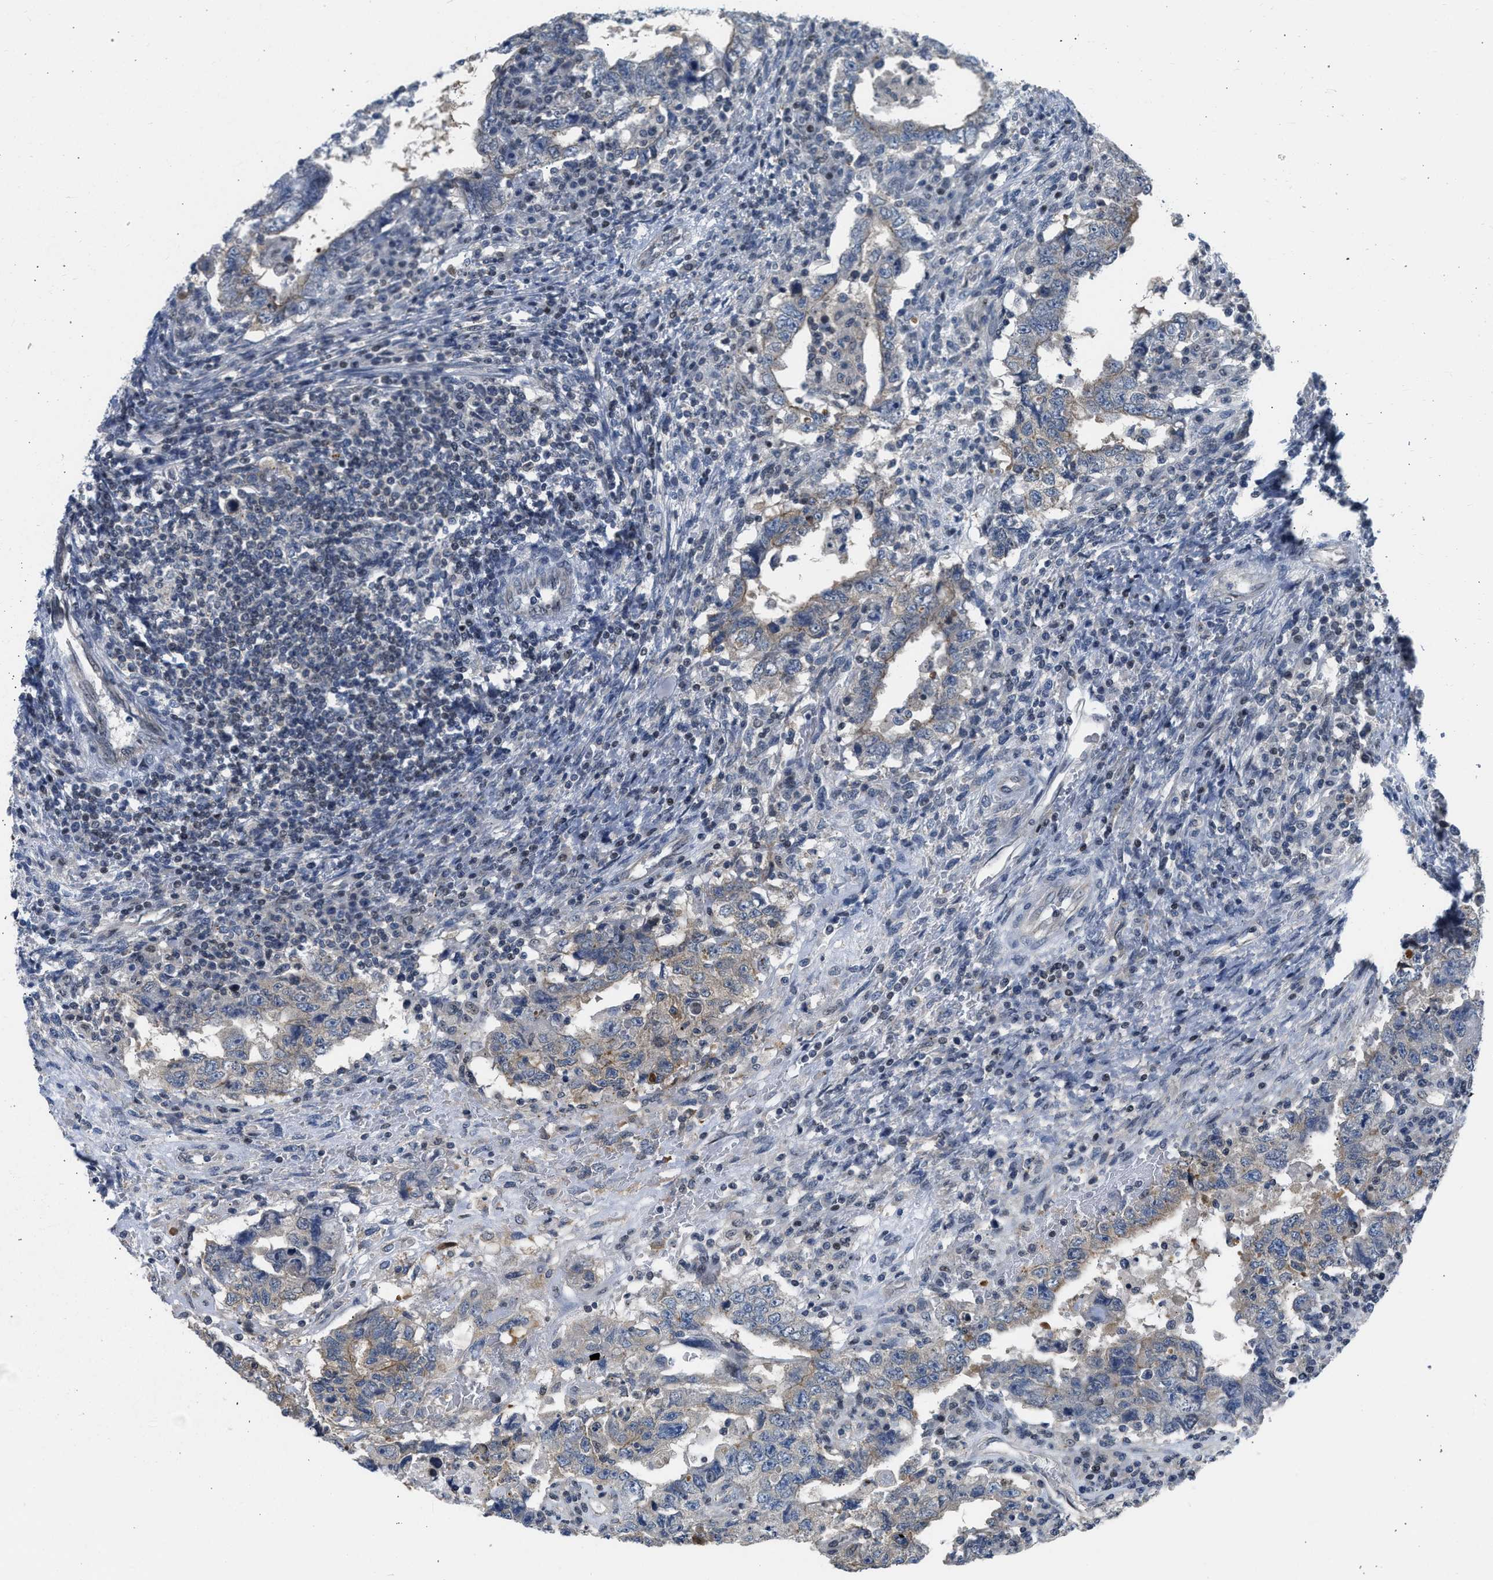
{"staining": {"intensity": "weak", "quantity": "<25%", "location": "cytoplasmic/membranous"}, "tissue": "testis cancer", "cell_type": "Tumor cells", "image_type": "cancer", "snomed": [{"axis": "morphology", "description": "Carcinoma, Embryonal, NOS"}, {"axis": "topography", "description": "Testis"}], "caption": "Immunohistochemical staining of human embryonal carcinoma (testis) demonstrates no significant positivity in tumor cells. (Immunohistochemistry (ihc), brightfield microscopy, high magnification).", "gene": "OLIG3", "patient": {"sex": "male", "age": 26}}